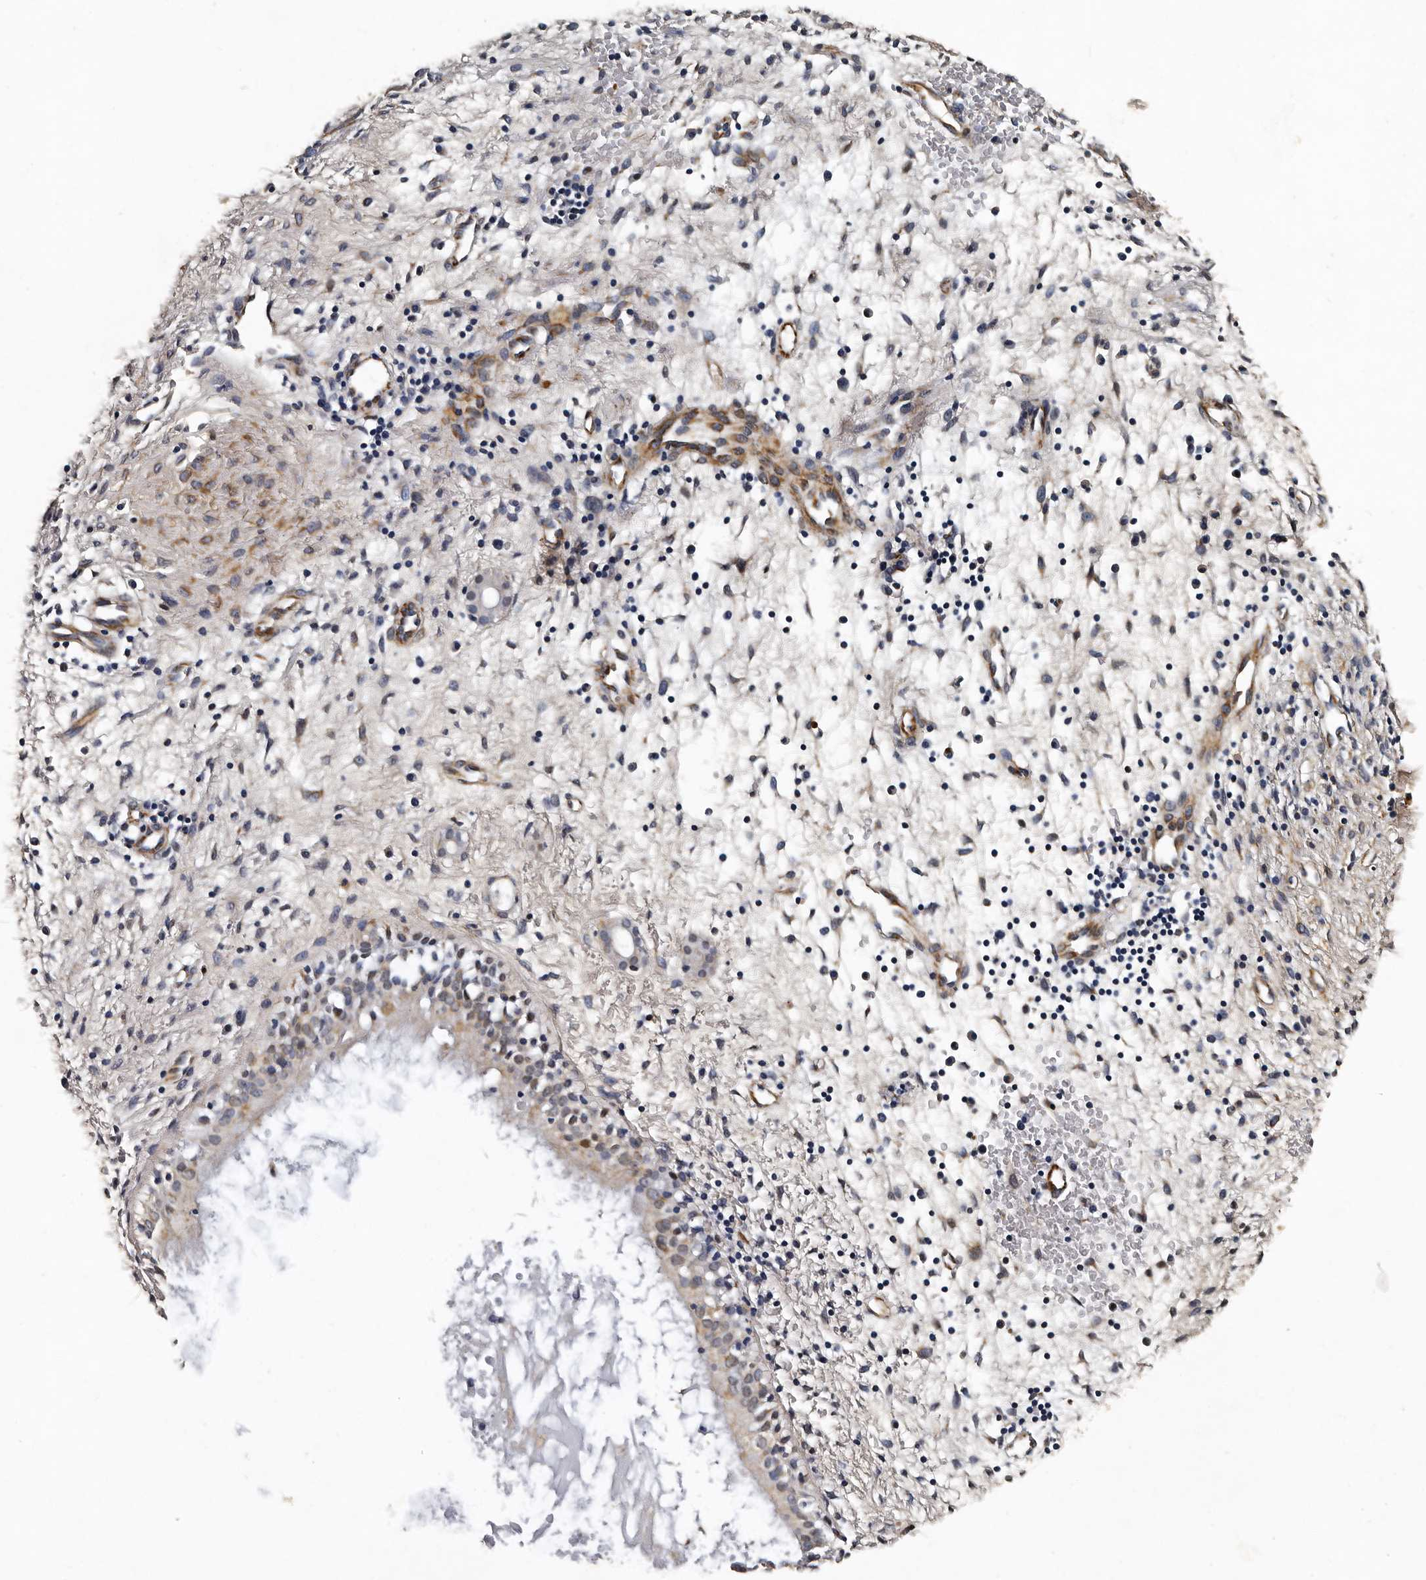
{"staining": {"intensity": "weak", "quantity": "<25%", "location": "cytoplasmic/membranous"}, "tissue": "nasopharynx", "cell_type": "Respiratory epithelial cells", "image_type": "normal", "snomed": [{"axis": "morphology", "description": "Normal tissue, NOS"}, {"axis": "topography", "description": "Nasopharynx"}], "caption": "Immunohistochemistry (IHC) photomicrograph of benign human nasopharynx stained for a protein (brown), which exhibits no expression in respiratory epithelial cells. Brightfield microscopy of immunohistochemistry stained with DAB (3,3'-diaminobenzidine) (brown) and hematoxylin (blue), captured at high magnification.", "gene": "CPNE3", "patient": {"sex": "male", "age": 22}}